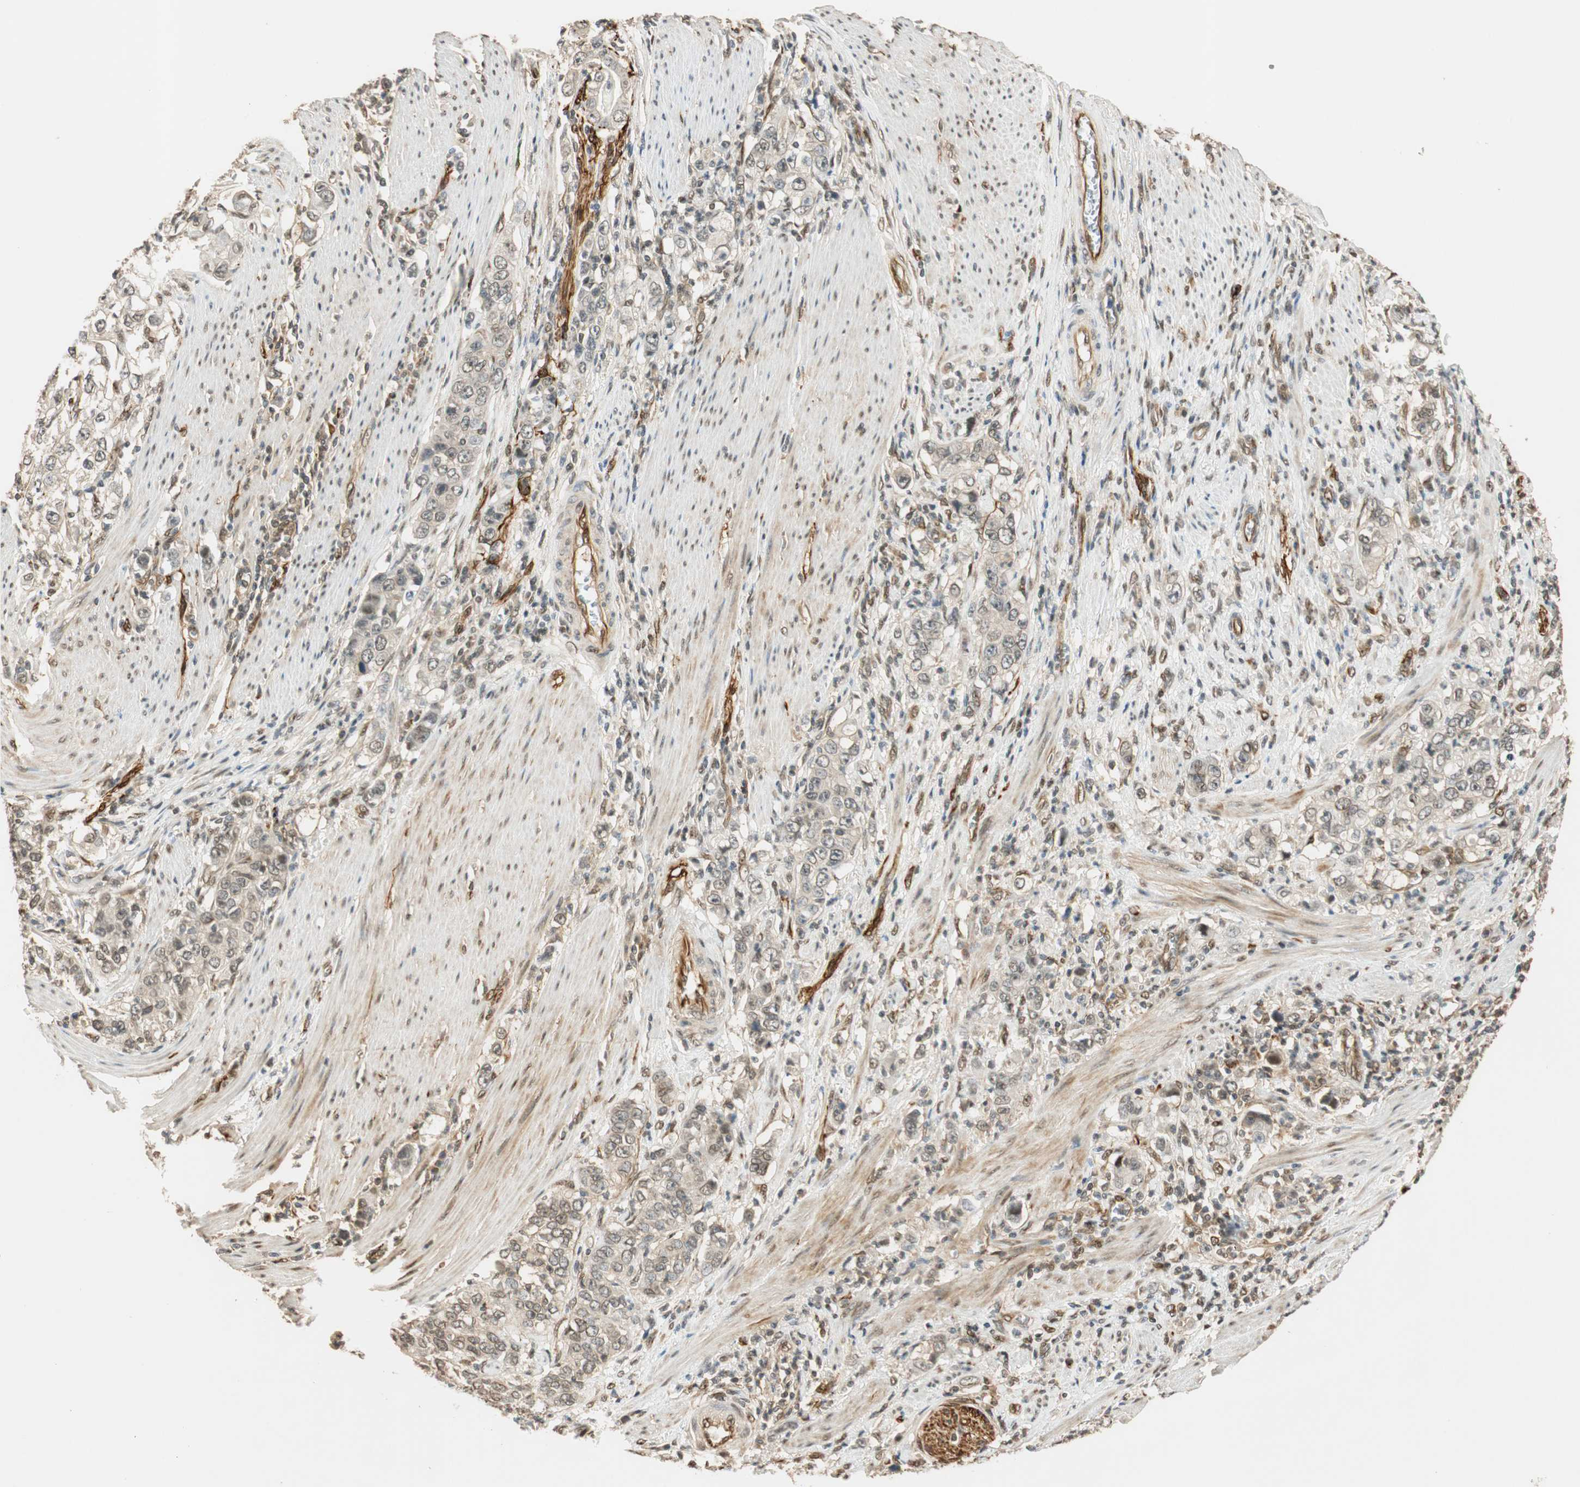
{"staining": {"intensity": "negative", "quantity": "none", "location": "none"}, "tissue": "stomach cancer", "cell_type": "Tumor cells", "image_type": "cancer", "snomed": [{"axis": "morphology", "description": "Adenocarcinoma, NOS"}, {"axis": "topography", "description": "Stomach, lower"}], "caption": "The immunohistochemistry (IHC) photomicrograph has no significant positivity in tumor cells of stomach adenocarcinoma tissue.", "gene": "NES", "patient": {"sex": "female", "age": 72}}